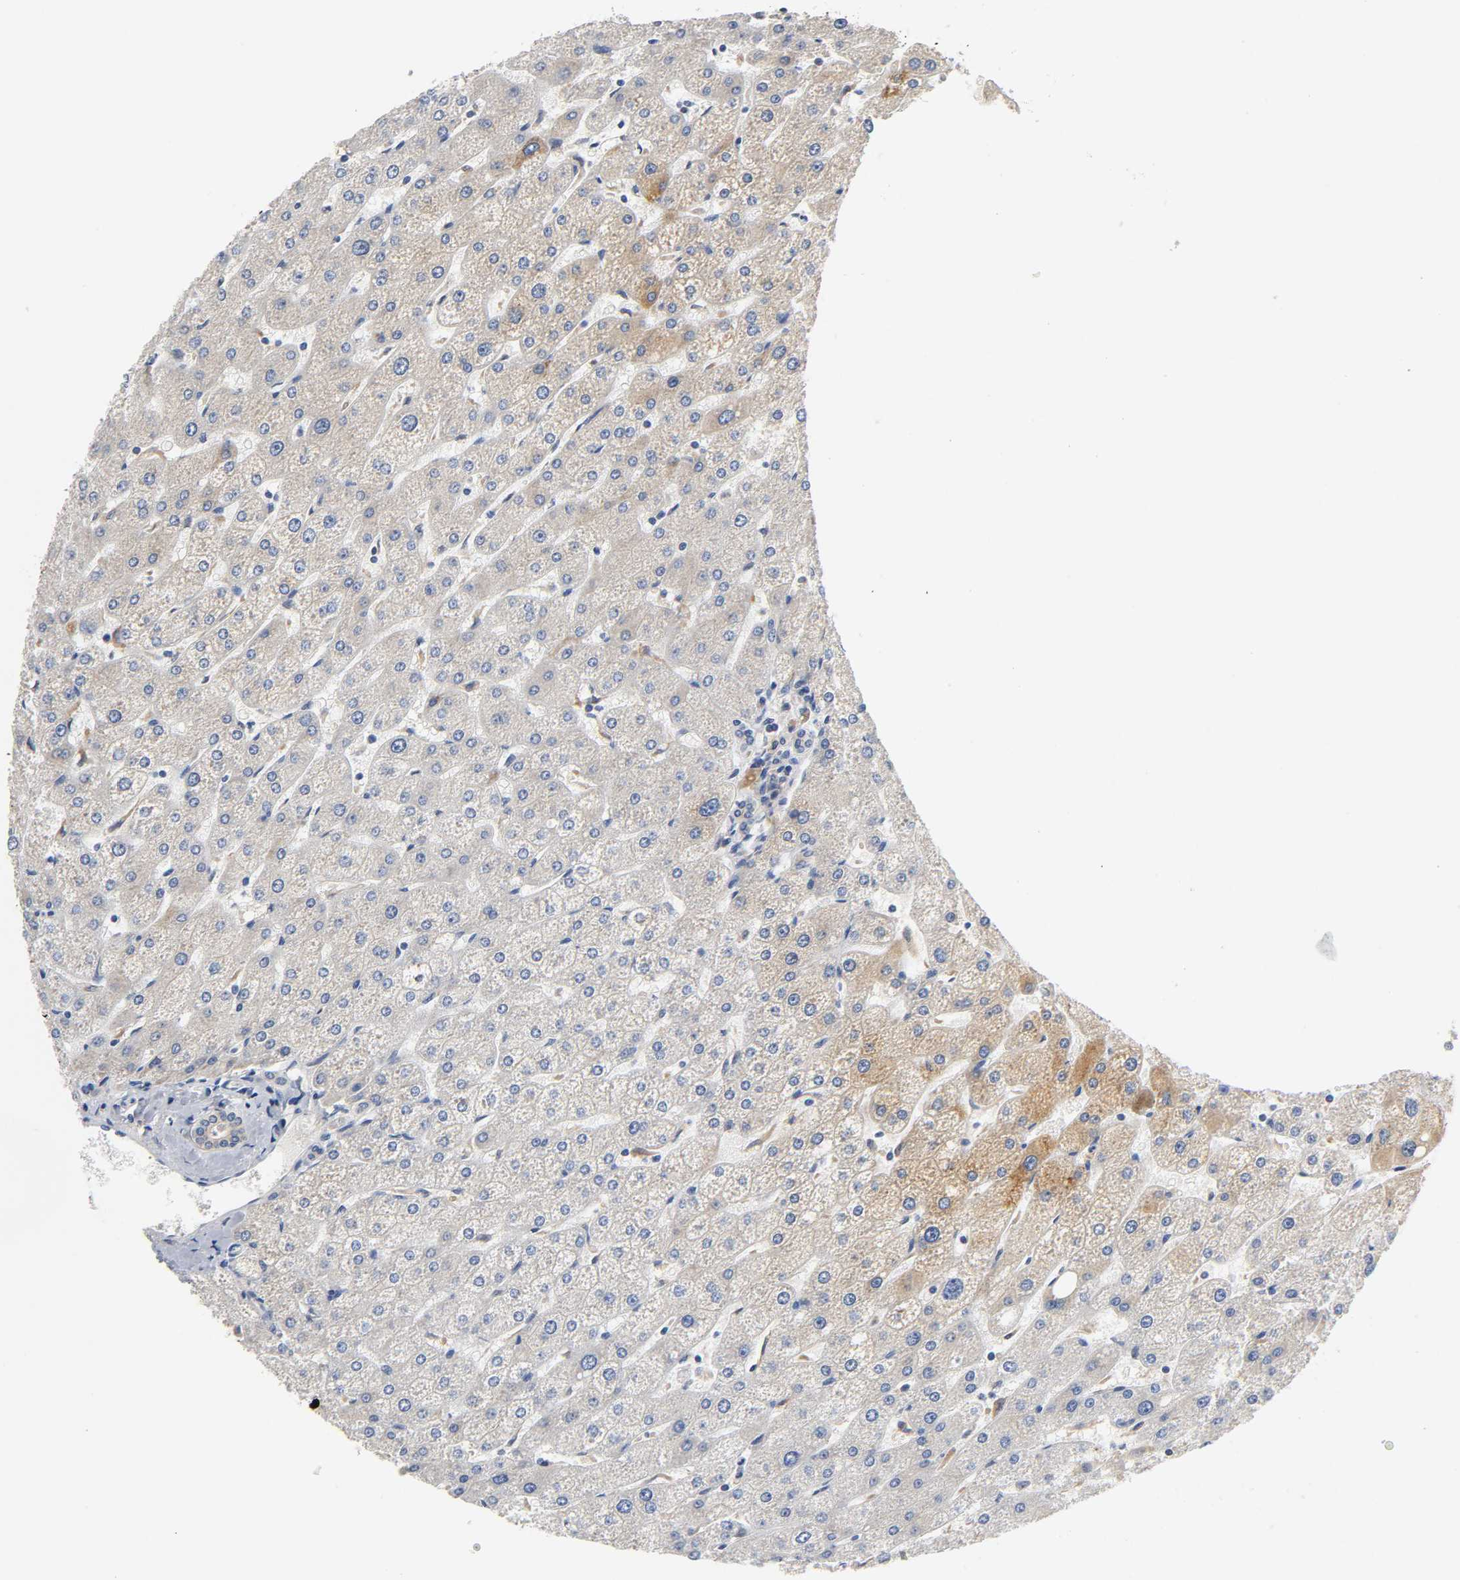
{"staining": {"intensity": "weak", "quantity": ">75%", "location": "cytoplasmic/membranous"}, "tissue": "liver", "cell_type": "Cholangiocytes", "image_type": "normal", "snomed": [{"axis": "morphology", "description": "Normal tissue, NOS"}, {"axis": "topography", "description": "Liver"}], "caption": "Immunohistochemistry of normal liver shows low levels of weak cytoplasmic/membranous staining in about >75% of cholangiocytes.", "gene": "FYN", "patient": {"sex": "male", "age": 67}}